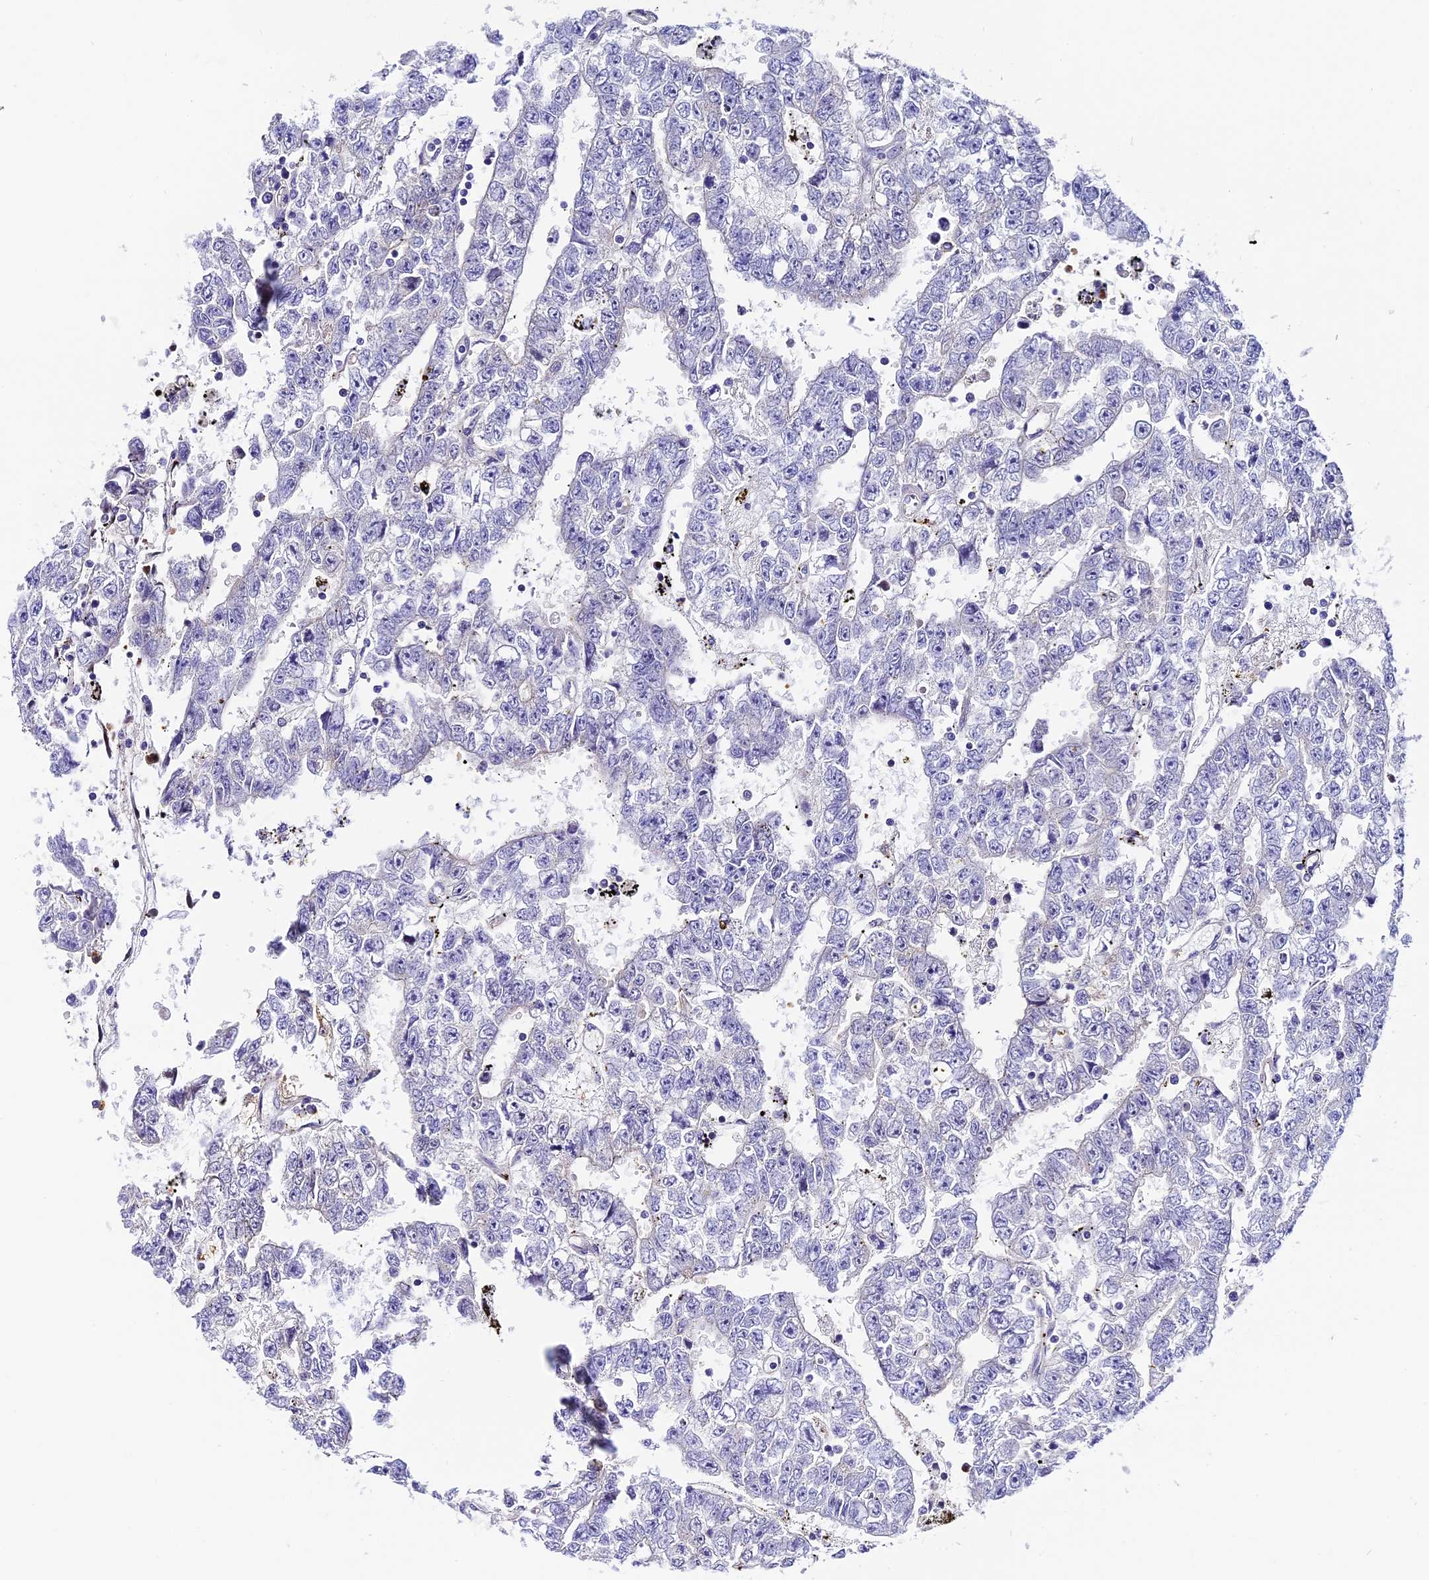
{"staining": {"intensity": "negative", "quantity": "none", "location": "none"}, "tissue": "testis cancer", "cell_type": "Tumor cells", "image_type": "cancer", "snomed": [{"axis": "morphology", "description": "Carcinoma, Embryonal, NOS"}, {"axis": "topography", "description": "Testis"}], "caption": "This is an immunohistochemistry (IHC) micrograph of embryonal carcinoma (testis). There is no positivity in tumor cells.", "gene": "MAP3K7CL", "patient": {"sex": "male", "age": 25}}